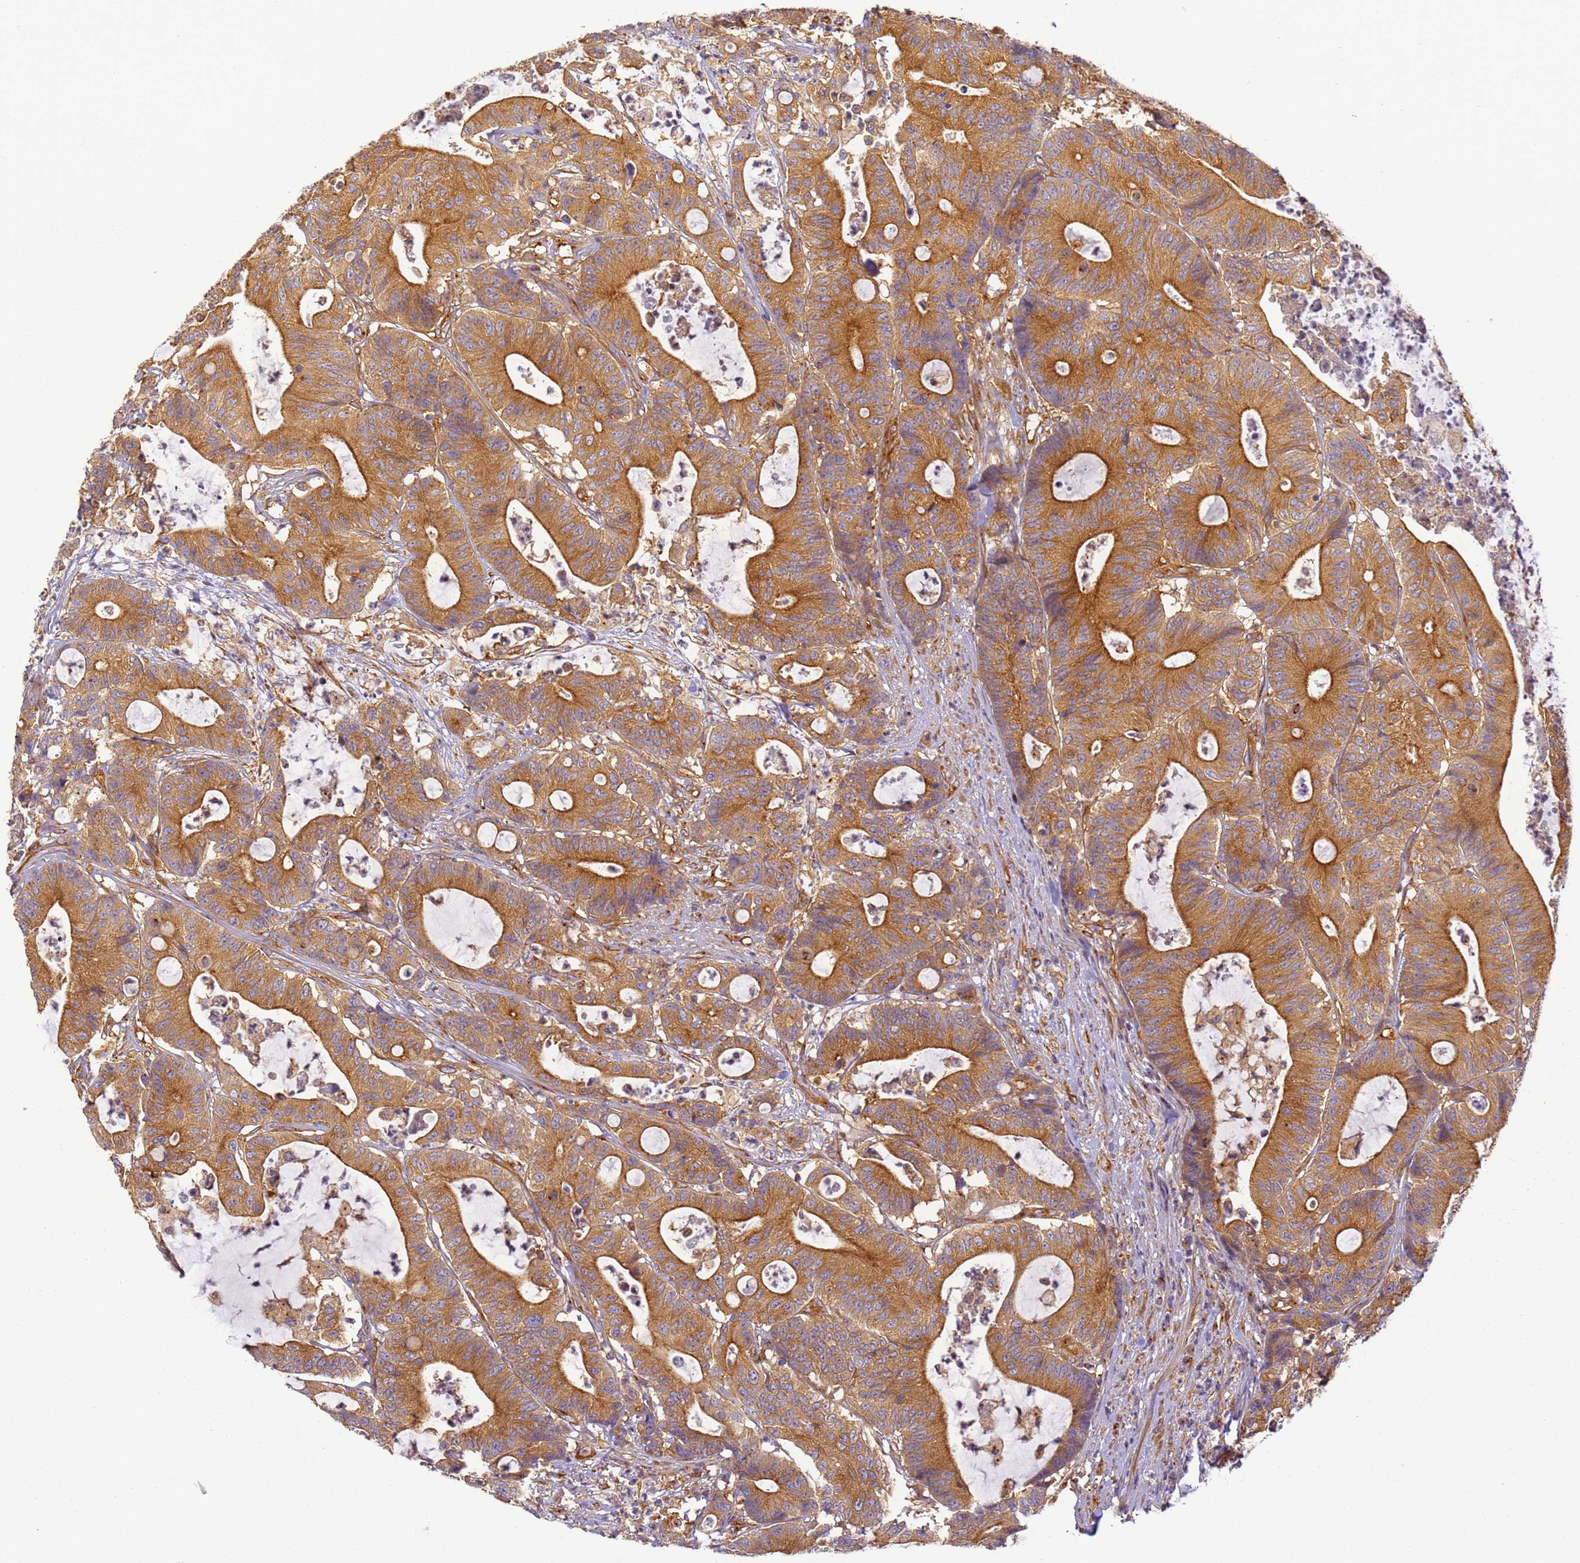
{"staining": {"intensity": "strong", "quantity": ">75%", "location": "cytoplasmic/membranous"}, "tissue": "colorectal cancer", "cell_type": "Tumor cells", "image_type": "cancer", "snomed": [{"axis": "morphology", "description": "Adenocarcinoma, NOS"}, {"axis": "topography", "description": "Colon"}], "caption": "Colorectal cancer (adenocarcinoma) was stained to show a protein in brown. There is high levels of strong cytoplasmic/membranous expression in about >75% of tumor cells. Immunohistochemistry (ihc) stains the protein in brown and the nuclei are stained blue.", "gene": "DYNC1I2", "patient": {"sex": "female", "age": 84}}